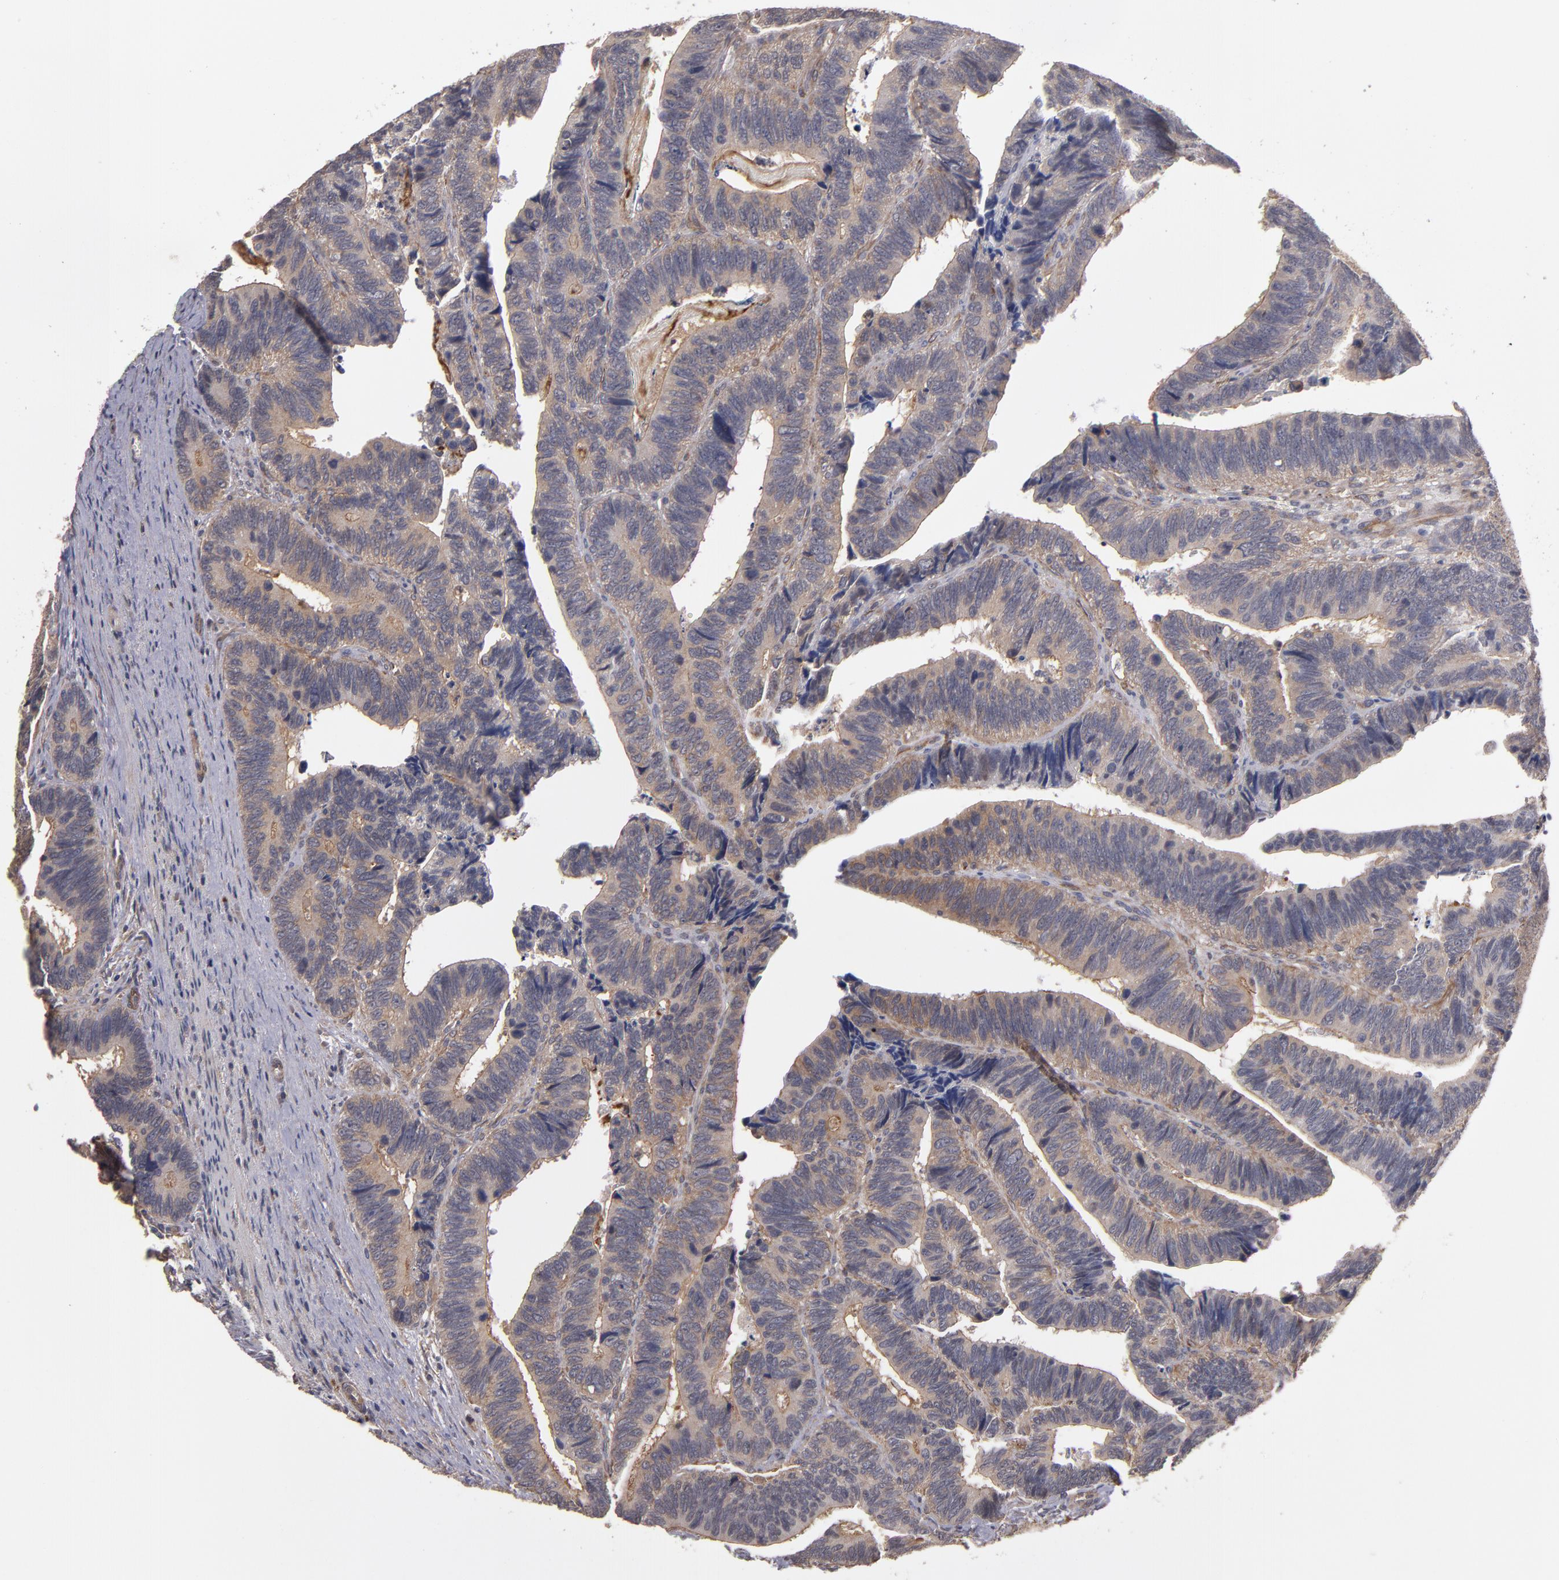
{"staining": {"intensity": "weak", "quantity": ">75%", "location": "cytoplasmic/membranous"}, "tissue": "colorectal cancer", "cell_type": "Tumor cells", "image_type": "cancer", "snomed": [{"axis": "morphology", "description": "Adenocarcinoma, NOS"}, {"axis": "topography", "description": "Colon"}], "caption": "Colorectal adenocarcinoma stained for a protein (brown) displays weak cytoplasmic/membranous positive staining in approximately >75% of tumor cells.", "gene": "CTSO", "patient": {"sex": "male", "age": 72}}